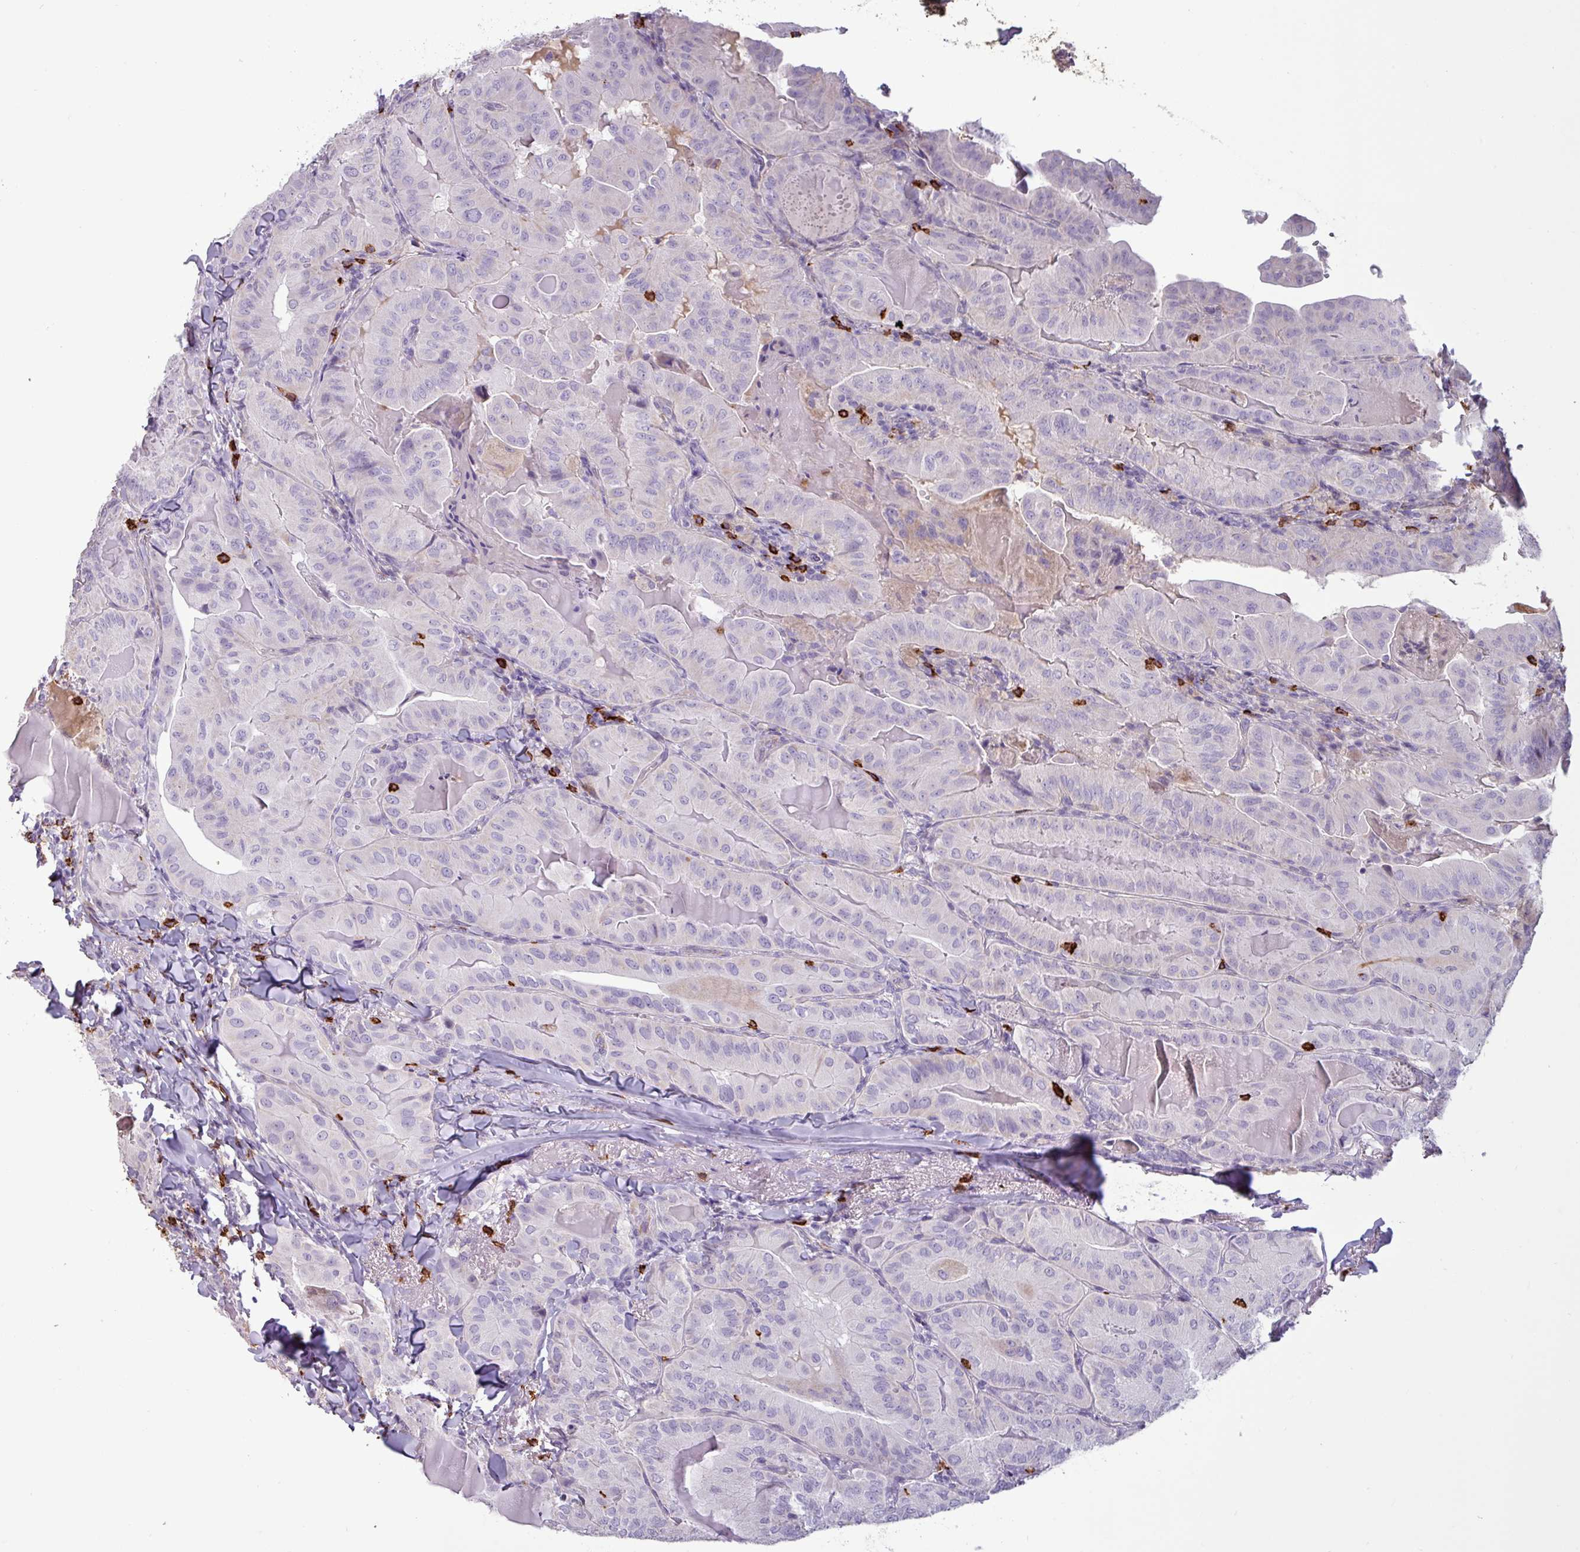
{"staining": {"intensity": "negative", "quantity": "none", "location": "none"}, "tissue": "thyroid cancer", "cell_type": "Tumor cells", "image_type": "cancer", "snomed": [{"axis": "morphology", "description": "Papillary adenocarcinoma, NOS"}, {"axis": "topography", "description": "Thyroid gland"}], "caption": "A micrograph of human thyroid cancer is negative for staining in tumor cells.", "gene": "CD8A", "patient": {"sex": "female", "age": 68}}